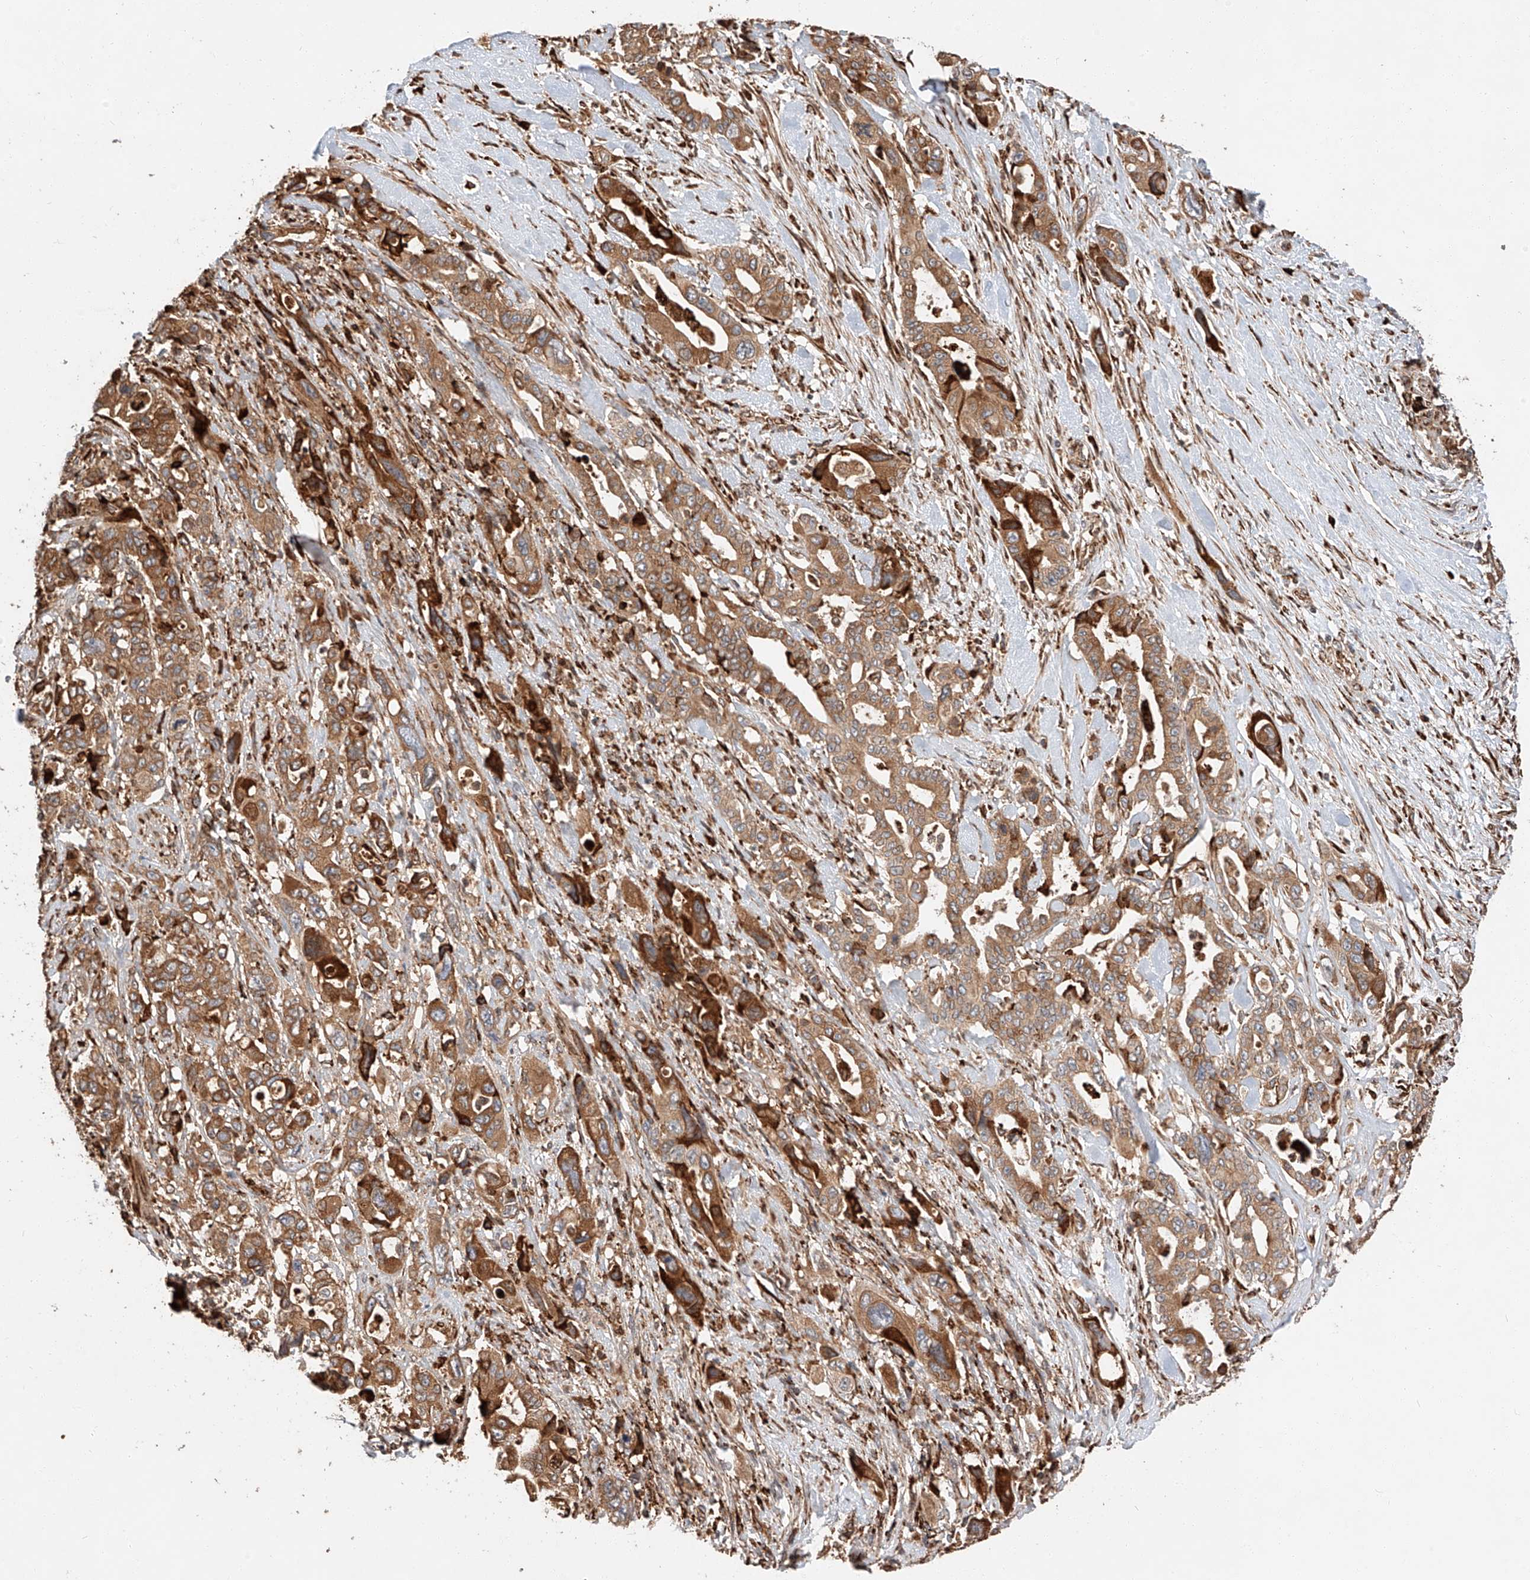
{"staining": {"intensity": "strong", "quantity": ">75%", "location": "cytoplasmic/membranous"}, "tissue": "pancreatic cancer", "cell_type": "Tumor cells", "image_type": "cancer", "snomed": [{"axis": "morphology", "description": "Adenocarcinoma, NOS"}, {"axis": "topography", "description": "Pancreas"}], "caption": "The image reveals staining of adenocarcinoma (pancreatic), revealing strong cytoplasmic/membranous protein staining (brown color) within tumor cells. The protein is stained brown, and the nuclei are stained in blue (DAB IHC with brightfield microscopy, high magnification).", "gene": "ZNF84", "patient": {"sex": "male", "age": 46}}